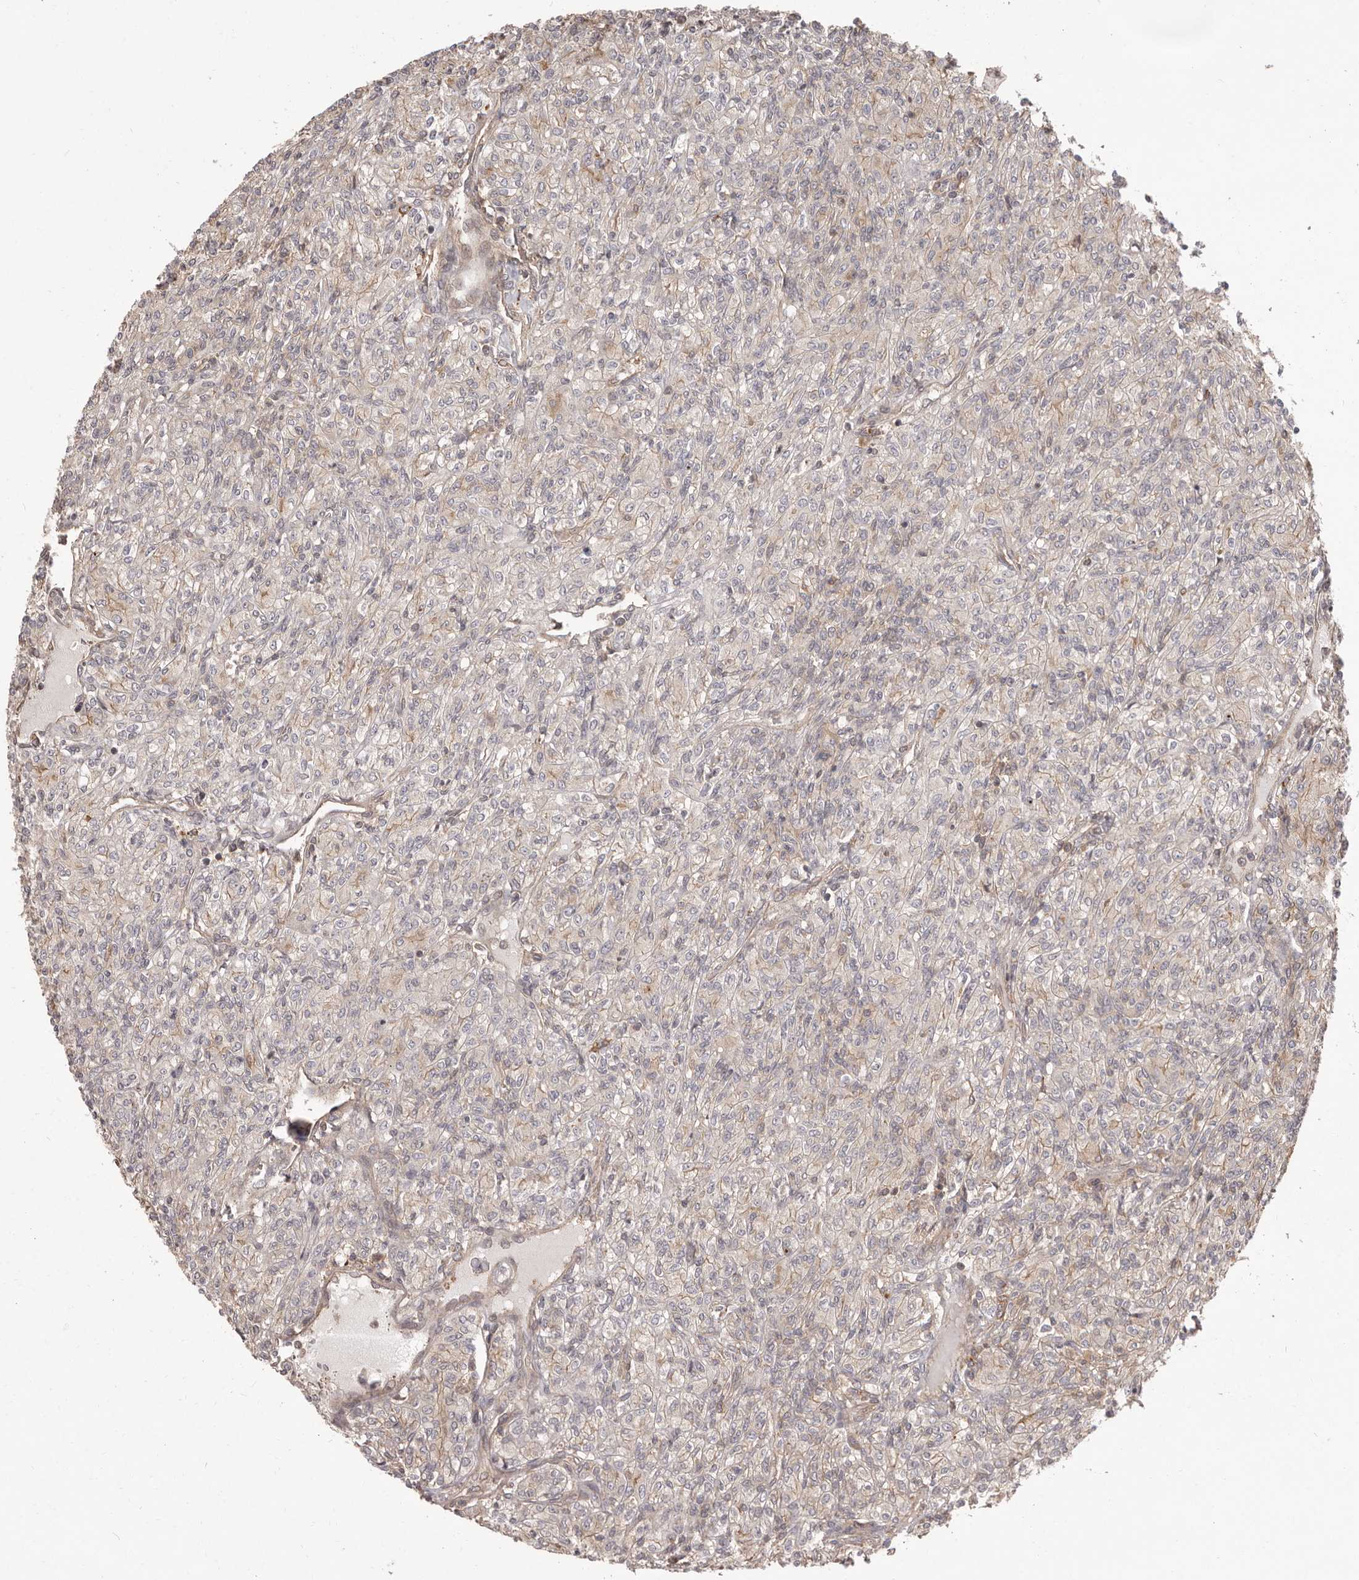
{"staining": {"intensity": "weak", "quantity": "<25%", "location": "cytoplasmic/membranous"}, "tissue": "renal cancer", "cell_type": "Tumor cells", "image_type": "cancer", "snomed": [{"axis": "morphology", "description": "Adenocarcinoma, NOS"}, {"axis": "topography", "description": "Kidney"}], "caption": "Image shows no protein staining in tumor cells of renal adenocarcinoma tissue.", "gene": "NFKBIA", "patient": {"sex": "male", "age": 77}}